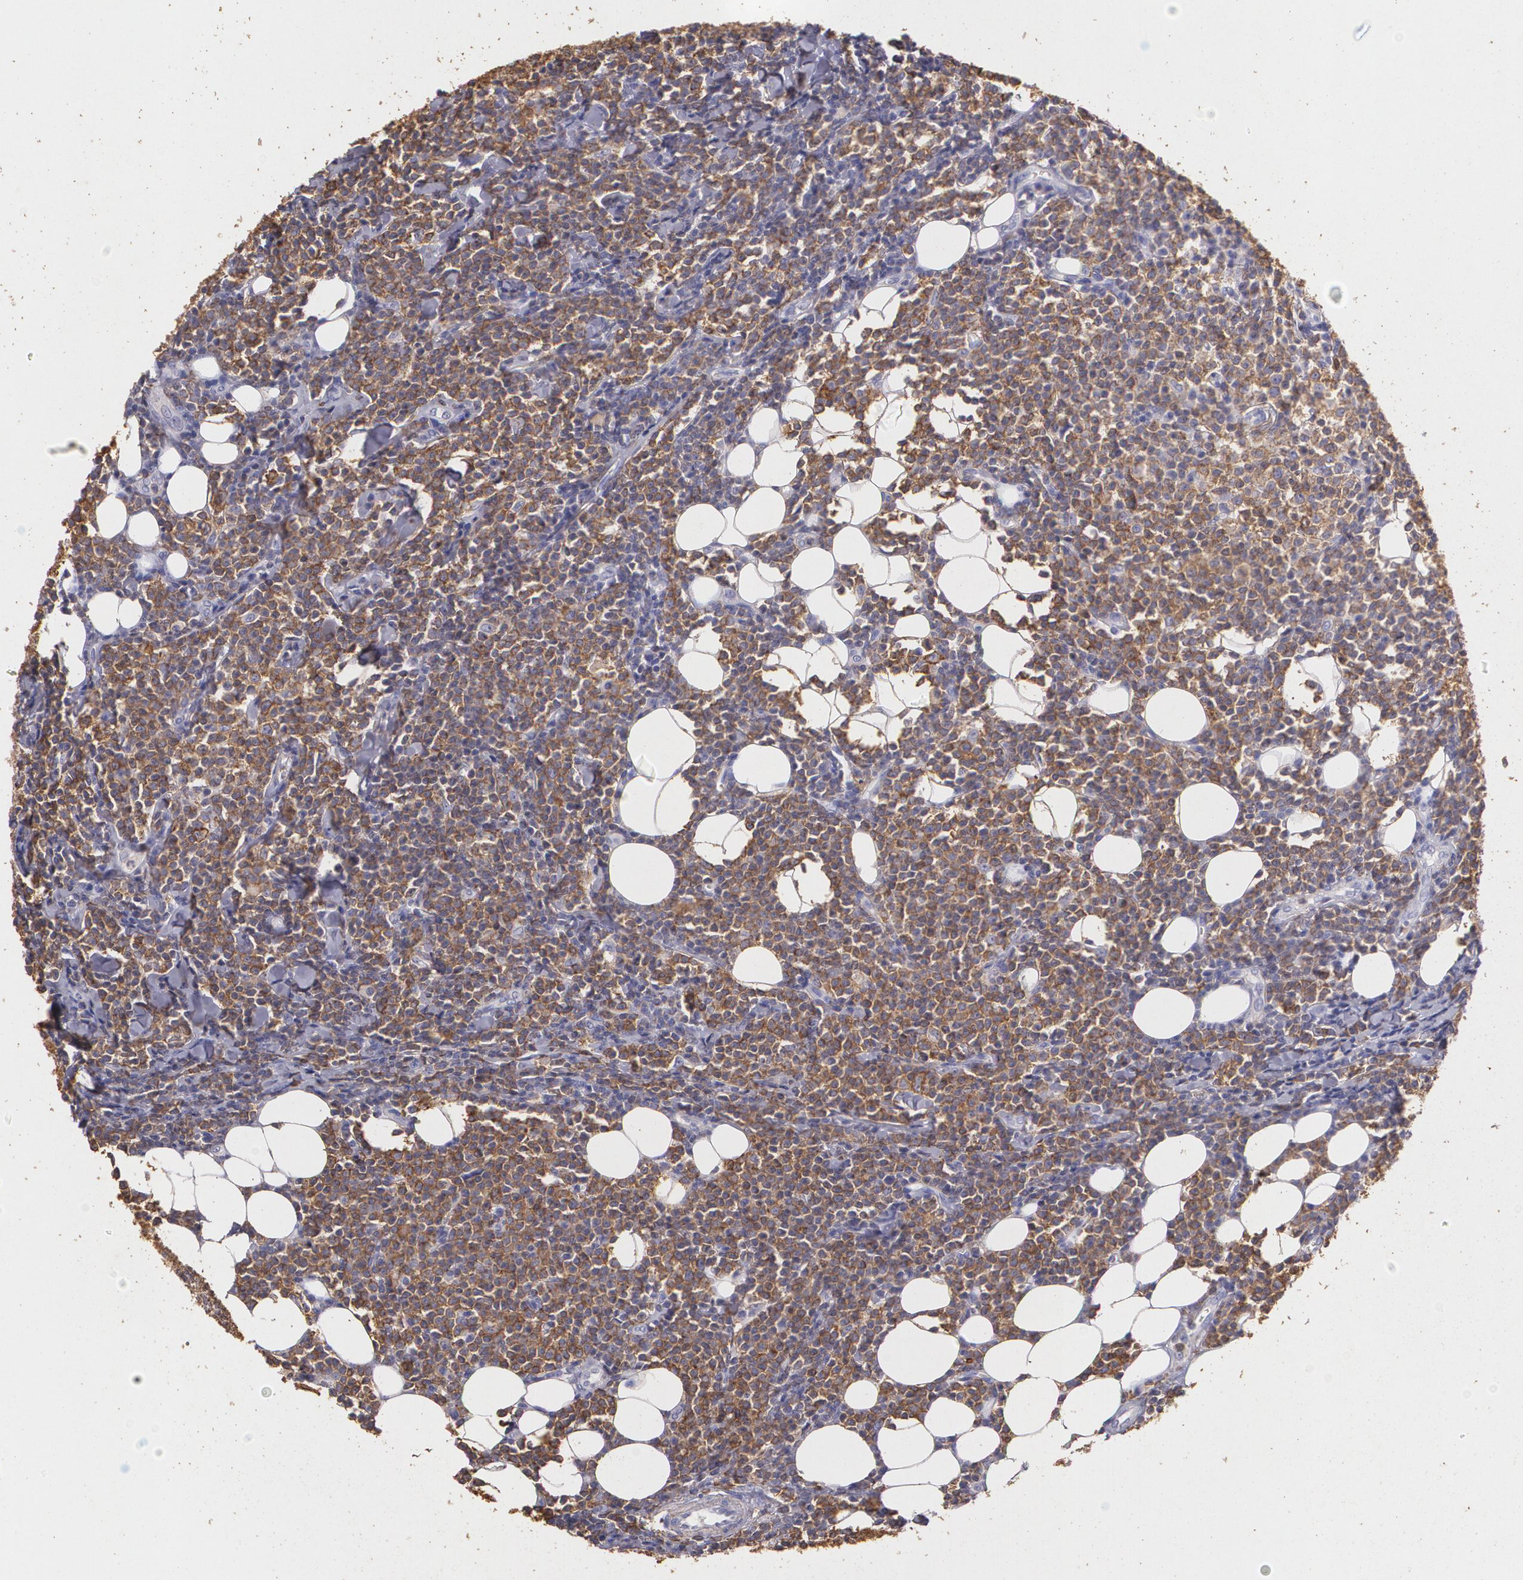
{"staining": {"intensity": "moderate", "quantity": ">75%", "location": "cytoplasmic/membranous"}, "tissue": "lymphoma", "cell_type": "Tumor cells", "image_type": "cancer", "snomed": [{"axis": "morphology", "description": "Malignant lymphoma, non-Hodgkin's type, Low grade"}, {"axis": "topography", "description": "Soft tissue"}], "caption": "Tumor cells exhibit medium levels of moderate cytoplasmic/membranous positivity in approximately >75% of cells in human lymphoma.", "gene": "TGFBR1", "patient": {"sex": "male", "age": 92}}